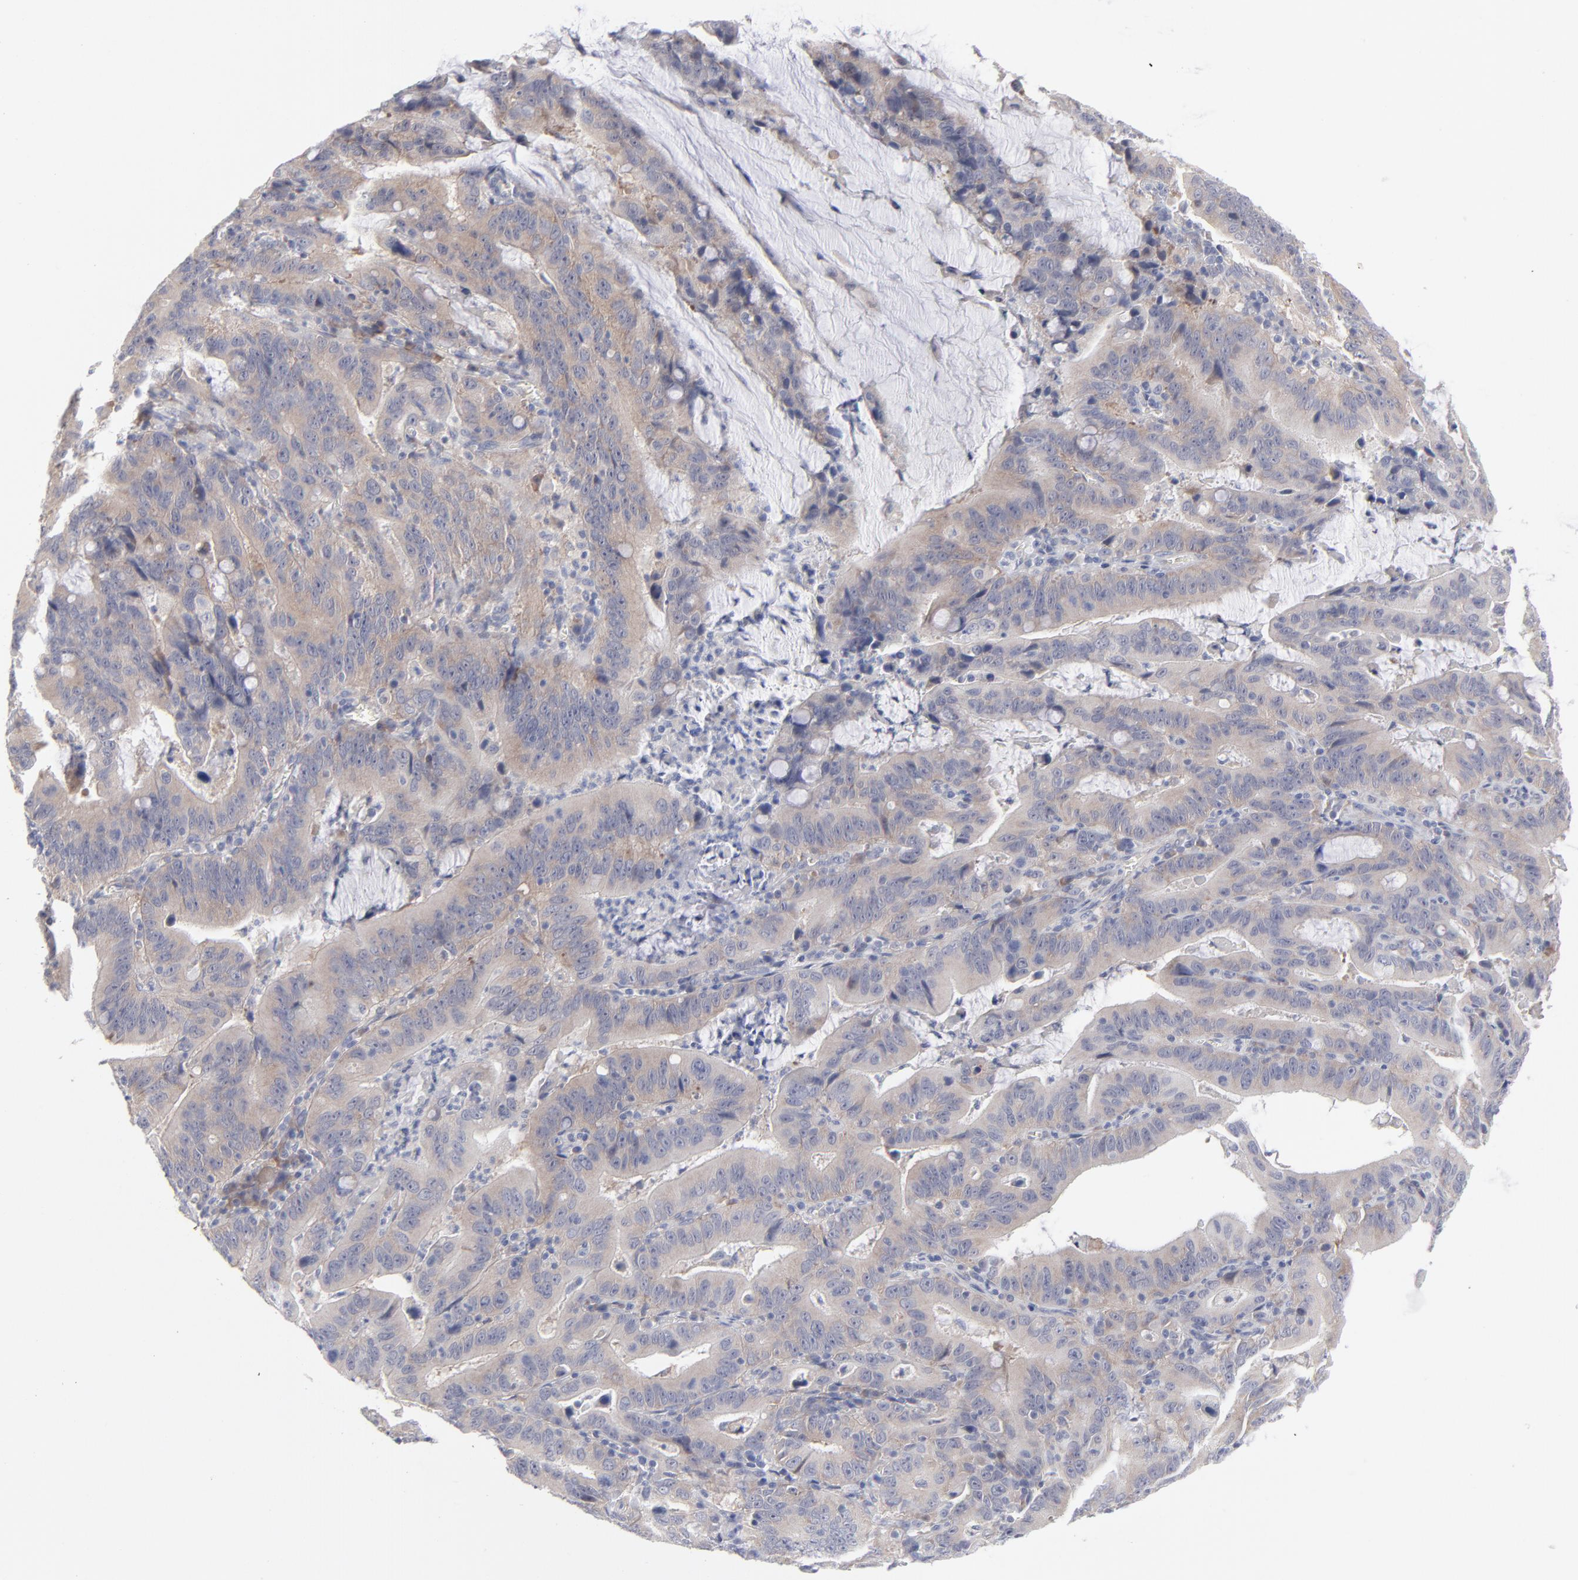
{"staining": {"intensity": "weak", "quantity": ">75%", "location": "cytoplasmic/membranous"}, "tissue": "stomach cancer", "cell_type": "Tumor cells", "image_type": "cancer", "snomed": [{"axis": "morphology", "description": "Adenocarcinoma, NOS"}, {"axis": "topography", "description": "Stomach, upper"}], "caption": "Immunohistochemical staining of human adenocarcinoma (stomach) displays low levels of weak cytoplasmic/membranous protein expression in approximately >75% of tumor cells.", "gene": "RPS24", "patient": {"sex": "male", "age": 63}}